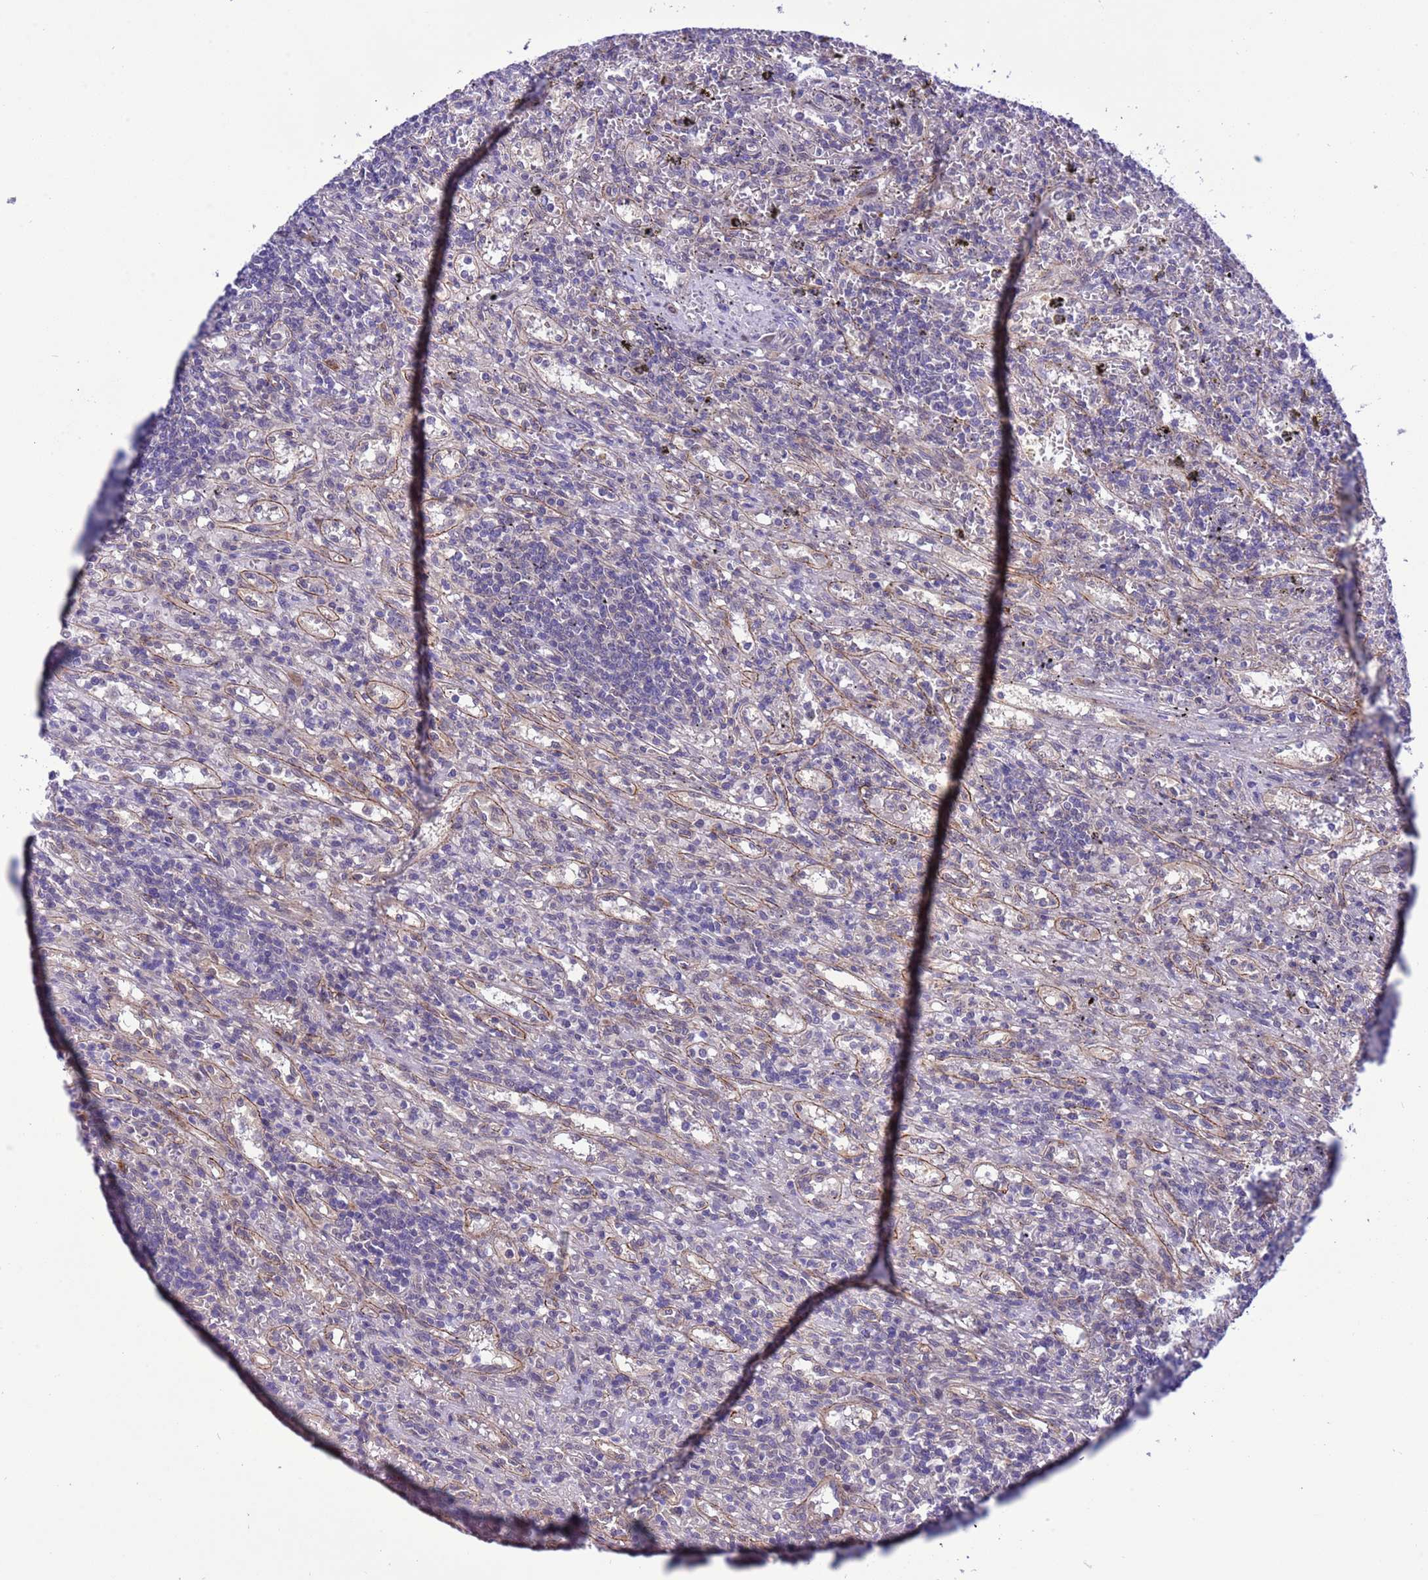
{"staining": {"intensity": "negative", "quantity": "none", "location": "none"}, "tissue": "lymphoma", "cell_type": "Tumor cells", "image_type": "cancer", "snomed": [{"axis": "morphology", "description": "Malignant lymphoma, non-Hodgkin's type, Low grade"}, {"axis": "topography", "description": "Spleen"}], "caption": "Low-grade malignant lymphoma, non-Hodgkin's type was stained to show a protein in brown. There is no significant expression in tumor cells.", "gene": "RASD1", "patient": {"sex": "male", "age": 76}}